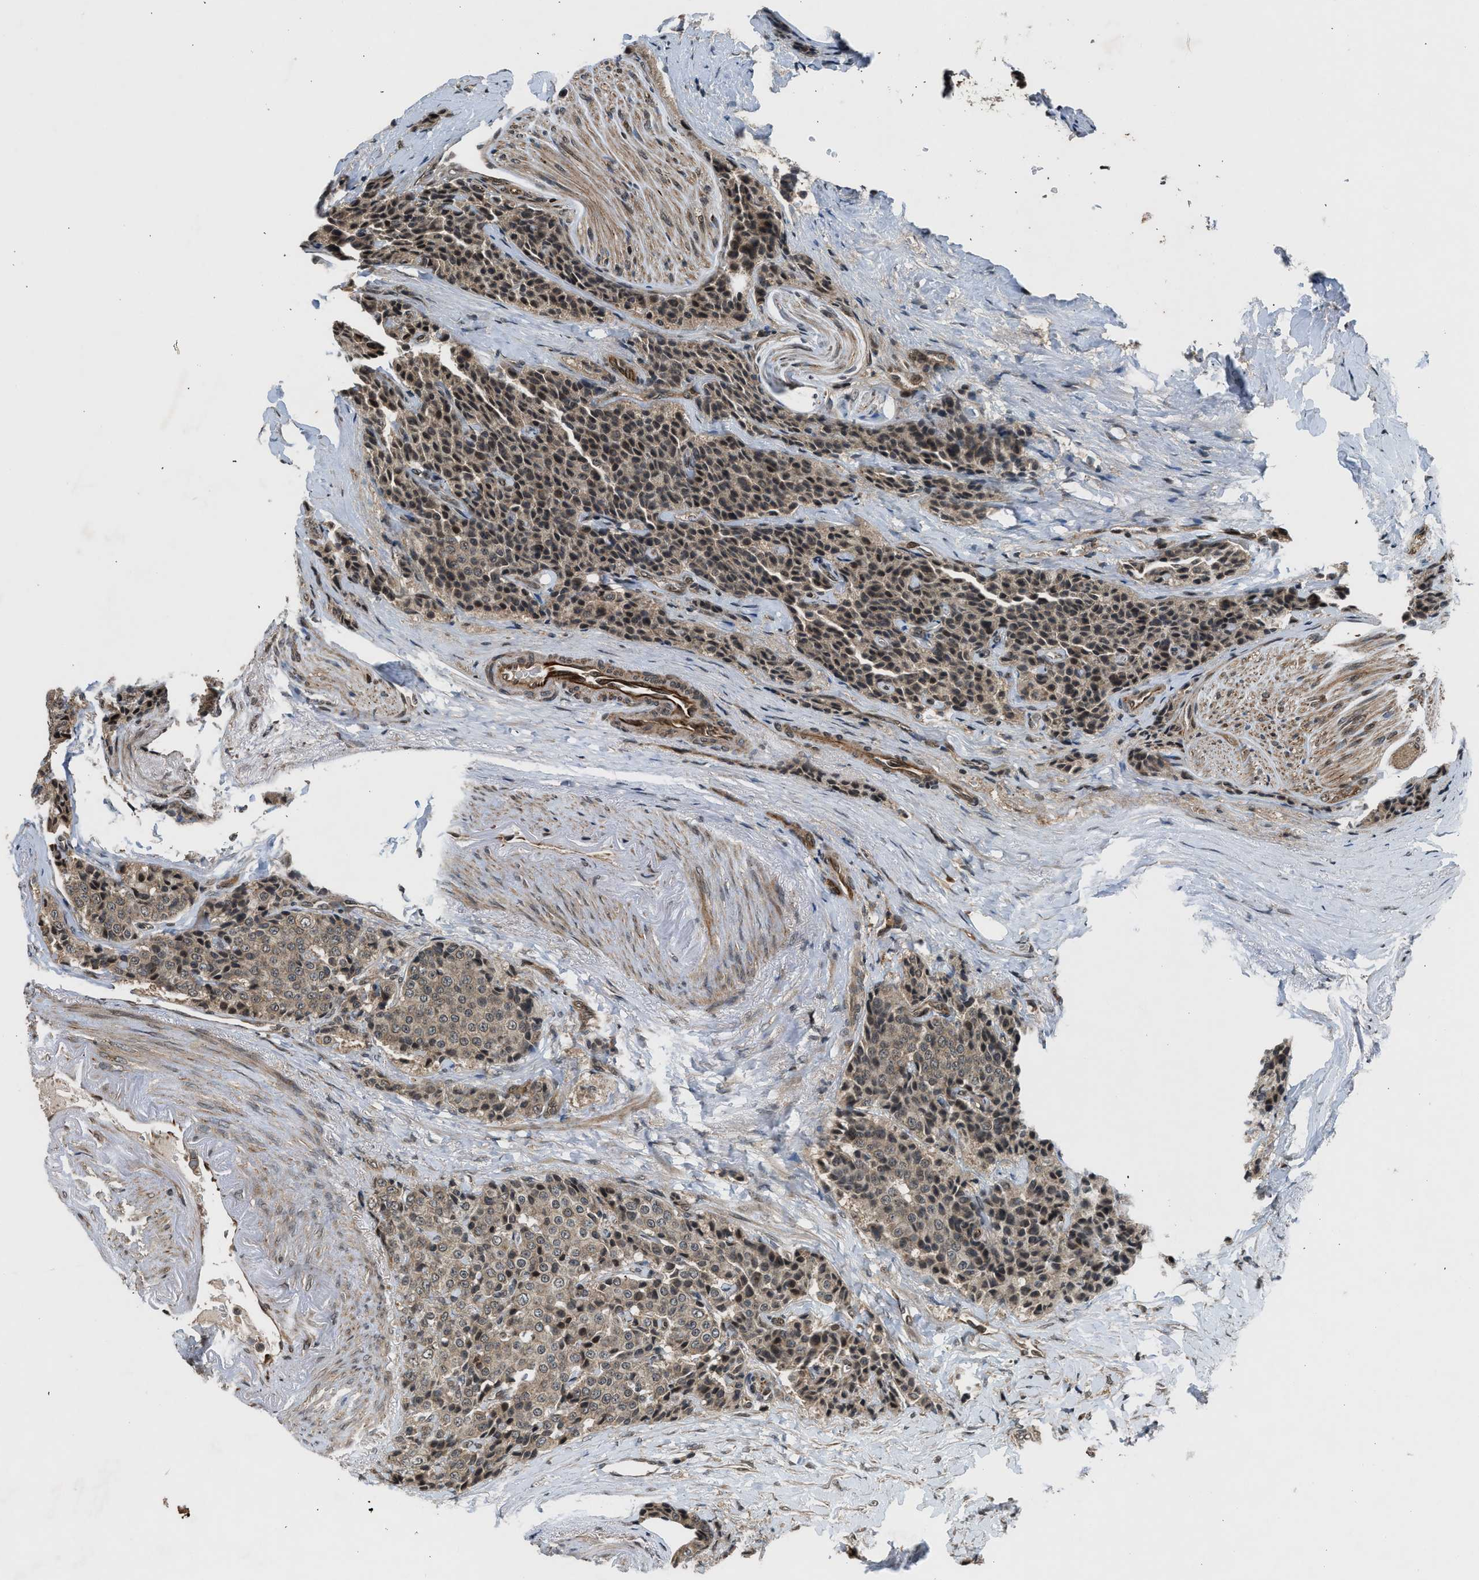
{"staining": {"intensity": "strong", "quantity": ">75%", "location": "nuclear"}, "tissue": "carcinoid", "cell_type": "Tumor cells", "image_type": "cancer", "snomed": [{"axis": "morphology", "description": "Carcinoid, malignant, NOS"}, {"axis": "topography", "description": "Colon"}], "caption": "Approximately >75% of tumor cells in human carcinoid (malignant) display strong nuclear protein positivity as visualized by brown immunohistochemical staining.", "gene": "TXNL1", "patient": {"sex": "female", "age": 61}}